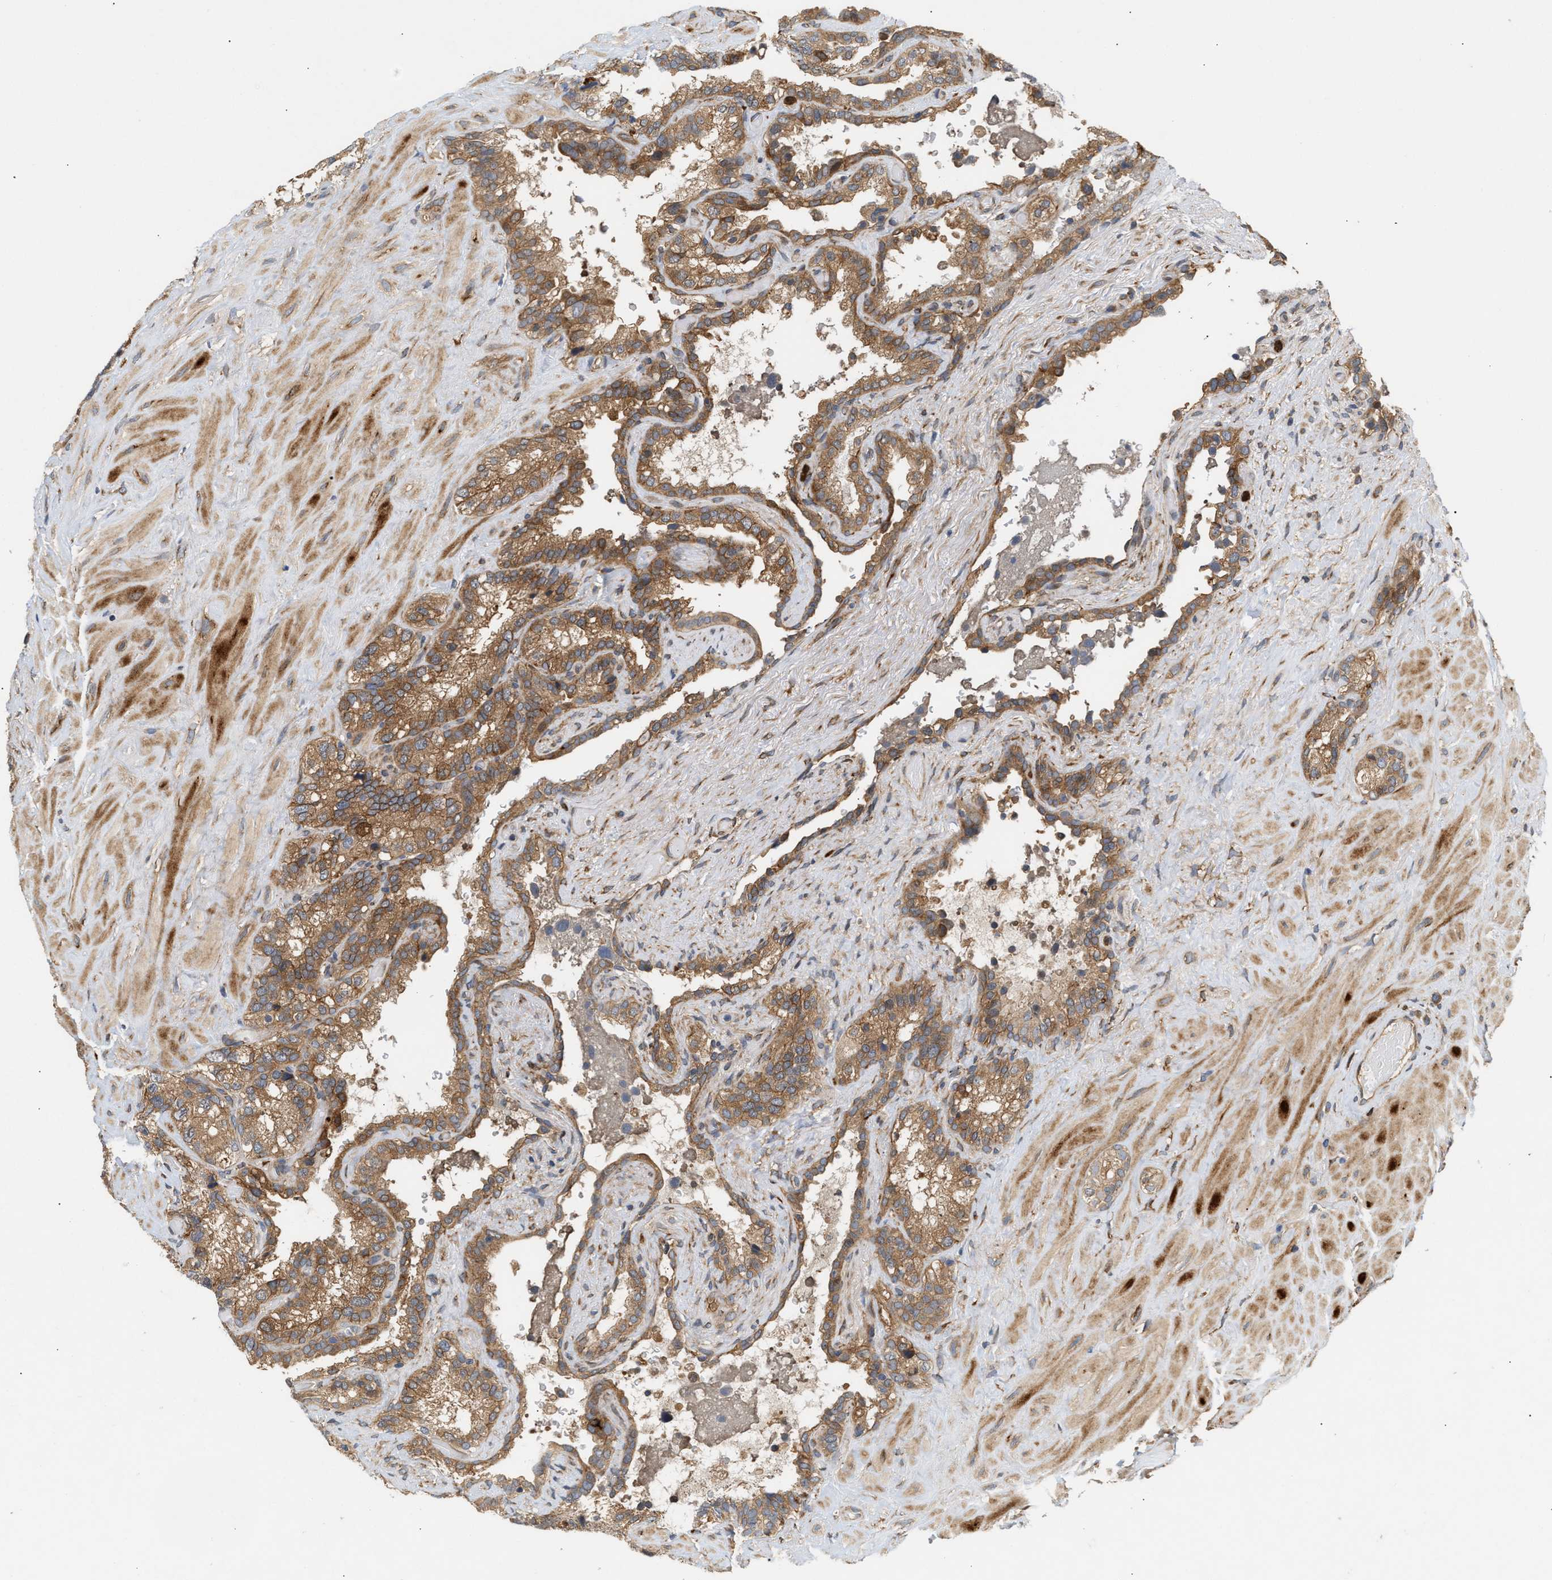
{"staining": {"intensity": "moderate", "quantity": ">75%", "location": "cytoplasmic/membranous"}, "tissue": "seminal vesicle", "cell_type": "Glandular cells", "image_type": "normal", "snomed": [{"axis": "morphology", "description": "Normal tissue, NOS"}, {"axis": "topography", "description": "Seminal veicle"}], "caption": "Seminal vesicle stained for a protein reveals moderate cytoplasmic/membranous positivity in glandular cells. The staining was performed using DAB to visualize the protein expression in brown, while the nuclei were stained in blue with hematoxylin (Magnification: 20x).", "gene": "PLCD1", "patient": {"sex": "male", "age": 68}}